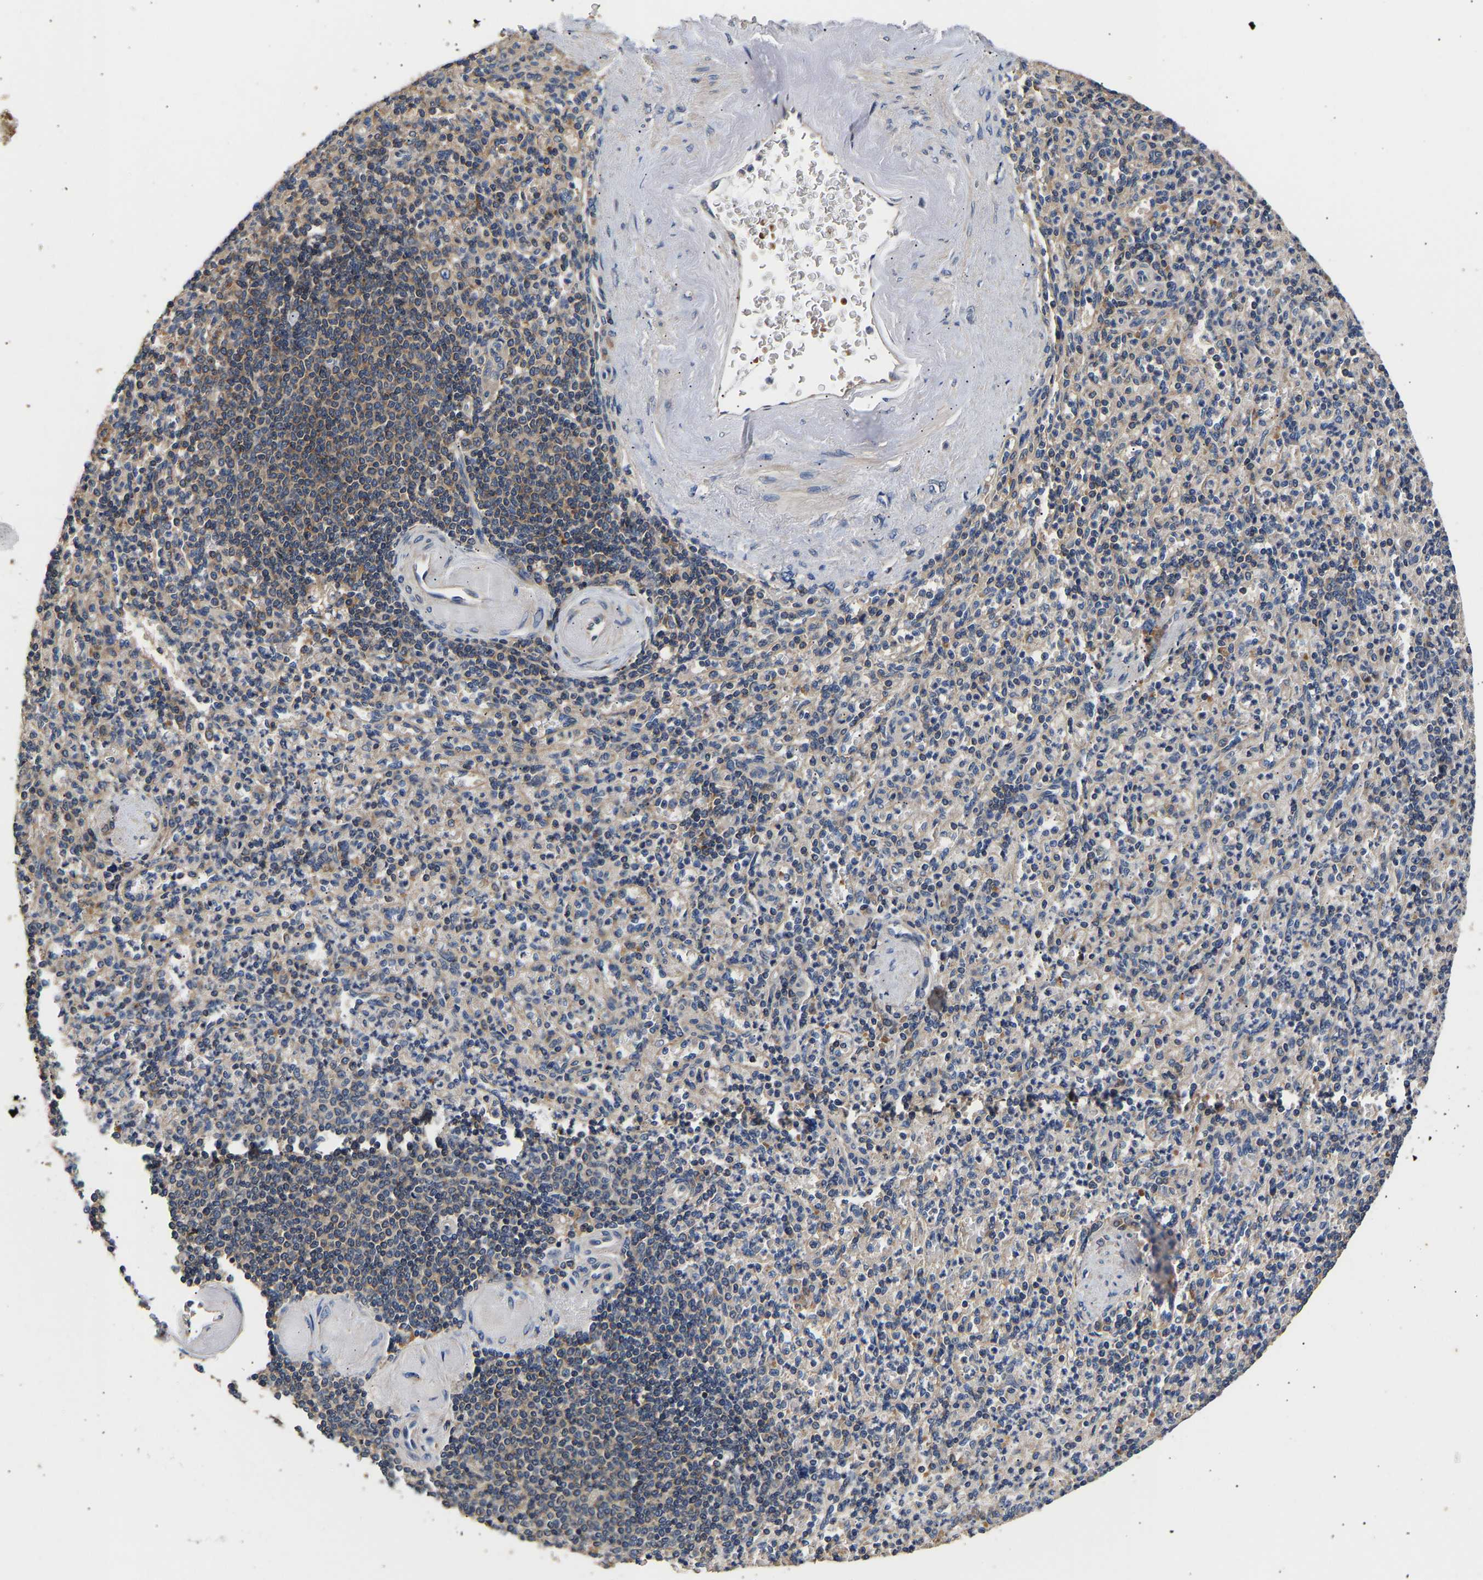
{"staining": {"intensity": "strong", "quantity": "<25%", "location": "cytoplasmic/membranous"}, "tissue": "spleen", "cell_type": "Cells in red pulp", "image_type": "normal", "snomed": [{"axis": "morphology", "description": "Normal tissue, NOS"}, {"axis": "topography", "description": "Spleen"}], "caption": "Cells in red pulp show medium levels of strong cytoplasmic/membranous staining in about <25% of cells in unremarkable human spleen.", "gene": "LRBA", "patient": {"sex": "female", "age": 74}}